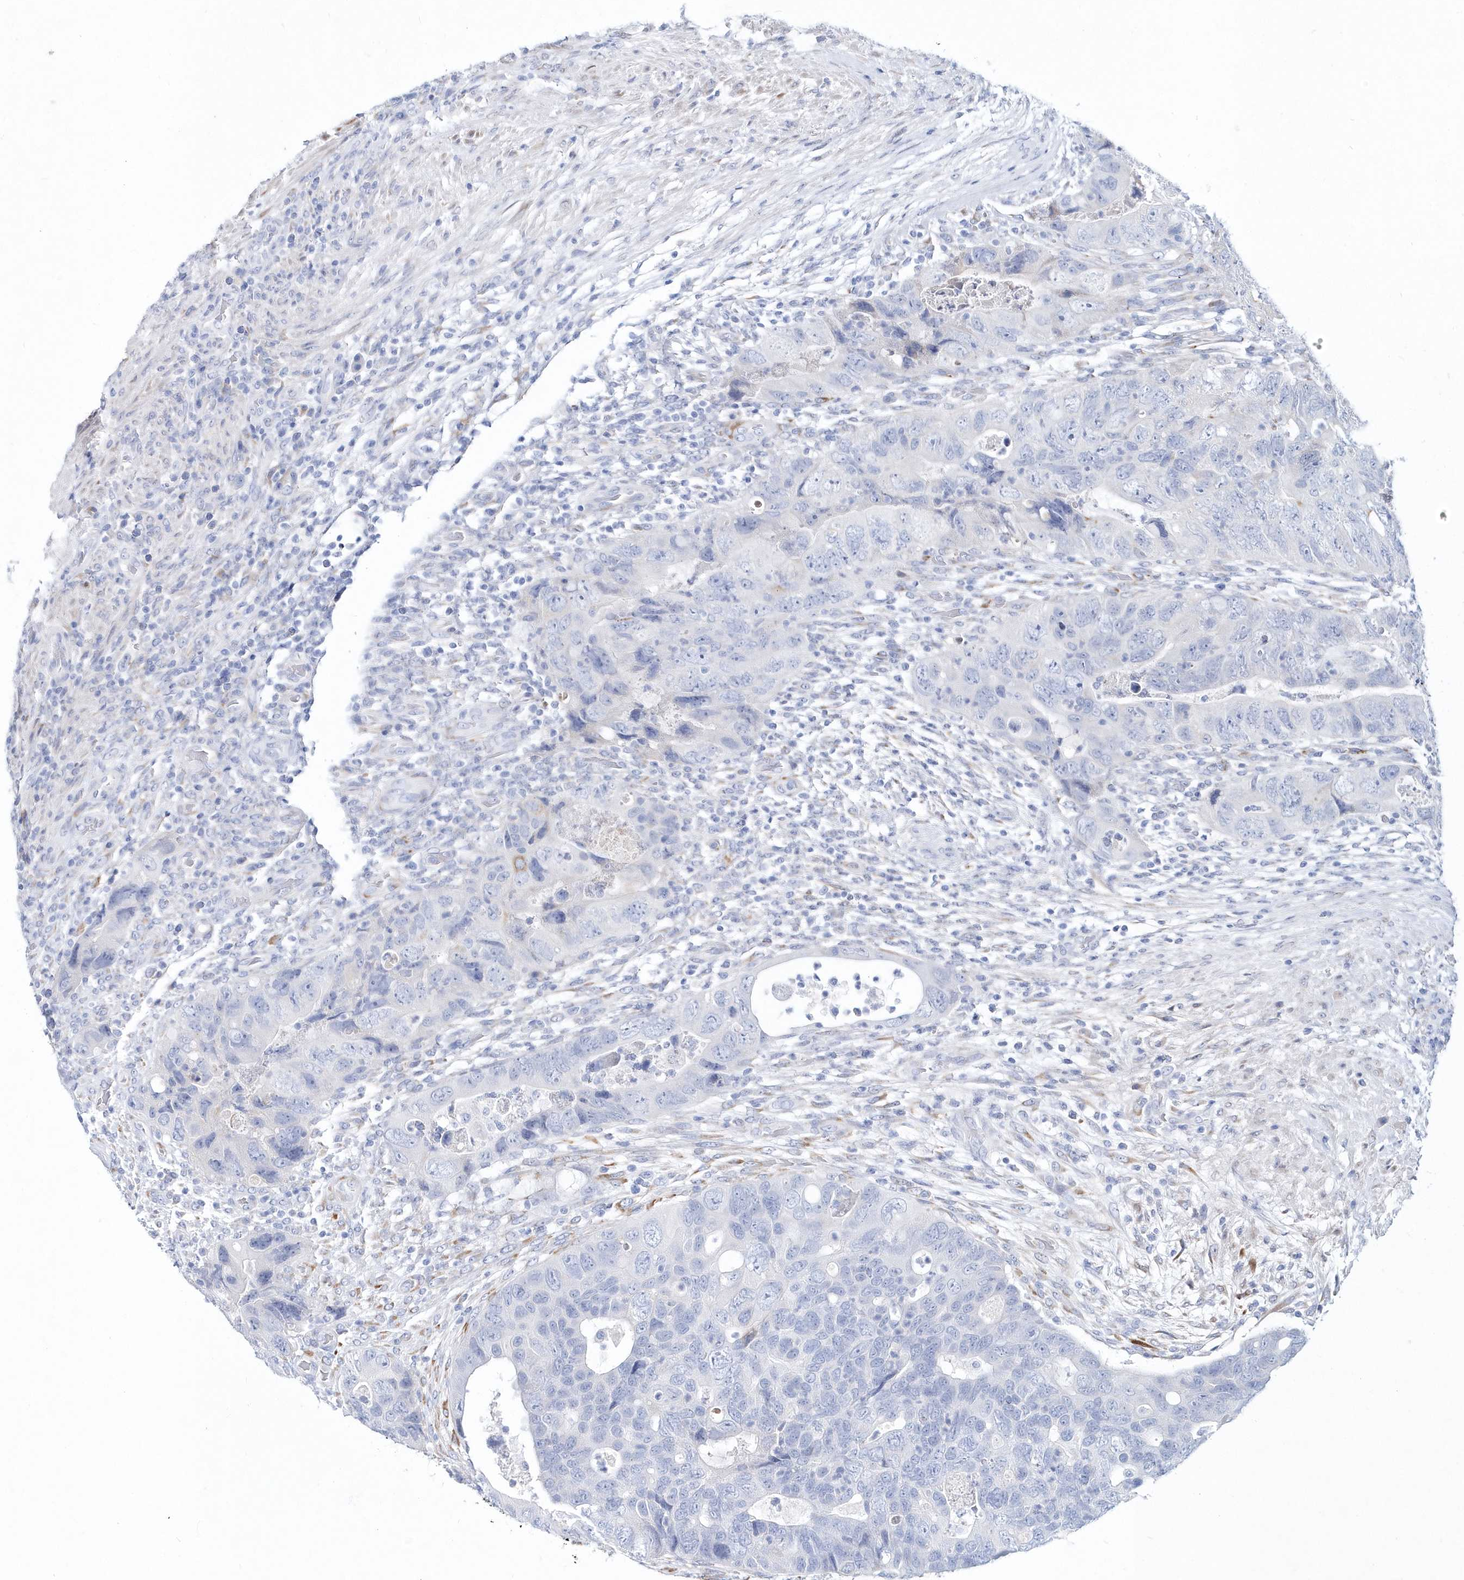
{"staining": {"intensity": "negative", "quantity": "none", "location": "none"}, "tissue": "colorectal cancer", "cell_type": "Tumor cells", "image_type": "cancer", "snomed": [{"axis": "morphology", "description": "Adenocarcinoma, NOS"}, {"axis": "topography", "description": "Rectum"}], "caption": "The immunohistochemistry (IHC) image has no significant staining in tumor cells of colorectal cancer tissue.", "gene": "SPINK7", "patient": {"sex": "male", "age": 63}}